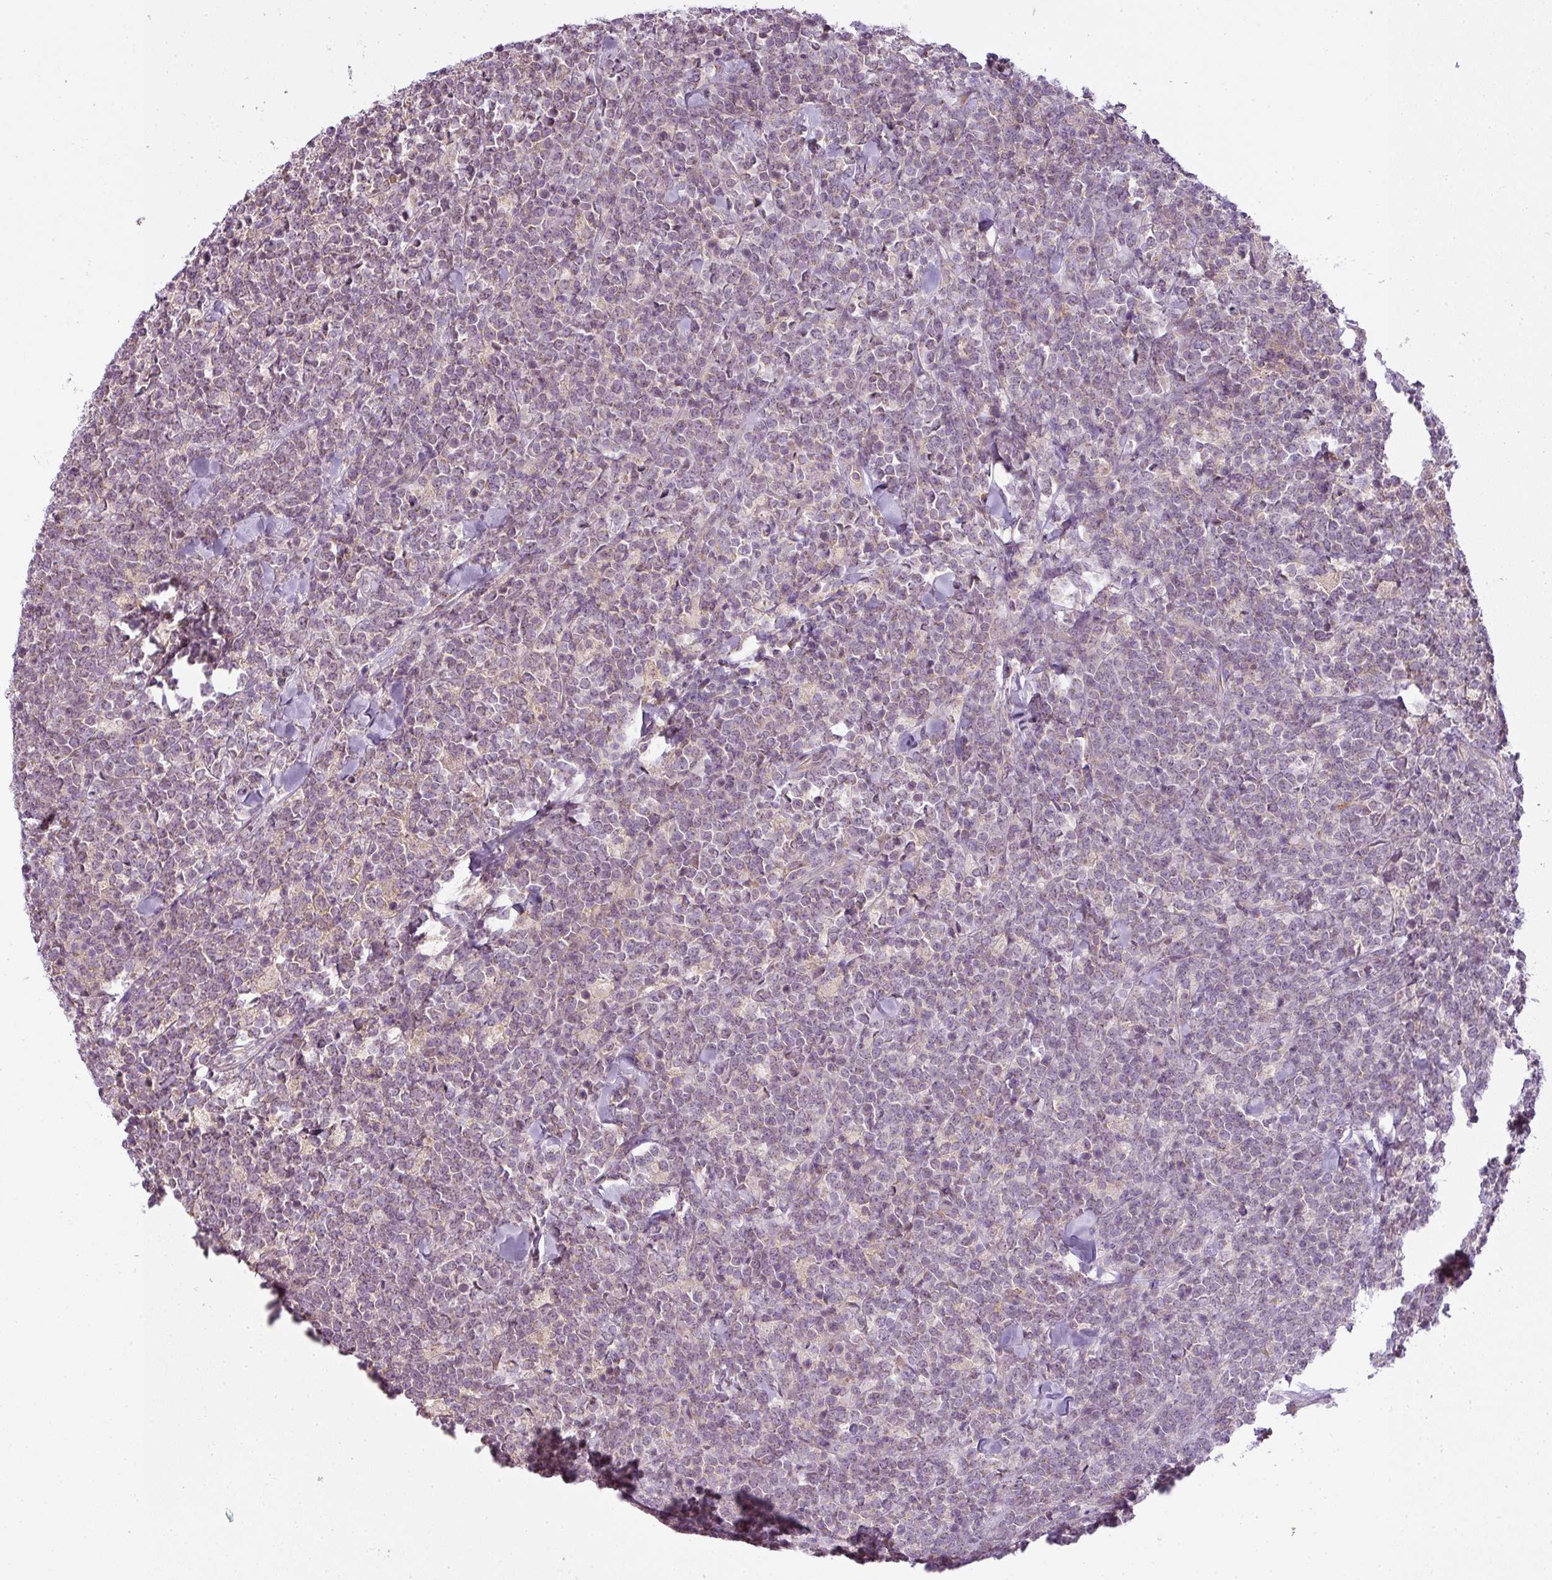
{"staining": {"intensity": "weak", "quantity": "<25%", "location": "cytoplasmic/membranous"}, "tissue": "lymphoma", "cell_type": "Tumor cells", "image_type": "cancer", "snomed": [{"axis": "morphology", "description": "Malignant lymphoma, non-Hodgkin's type, High grade"}, {"axis": "topography", "description": "Small intestine"}, {"axis": "topography", "description": "Colon"}], "caption": "An immunohistochemistry image of lymphoma is shown. There is no staining in tumor cells of lymphoma.", "gene": "LY75", "patient": {"sex": "male", "age": 8}}